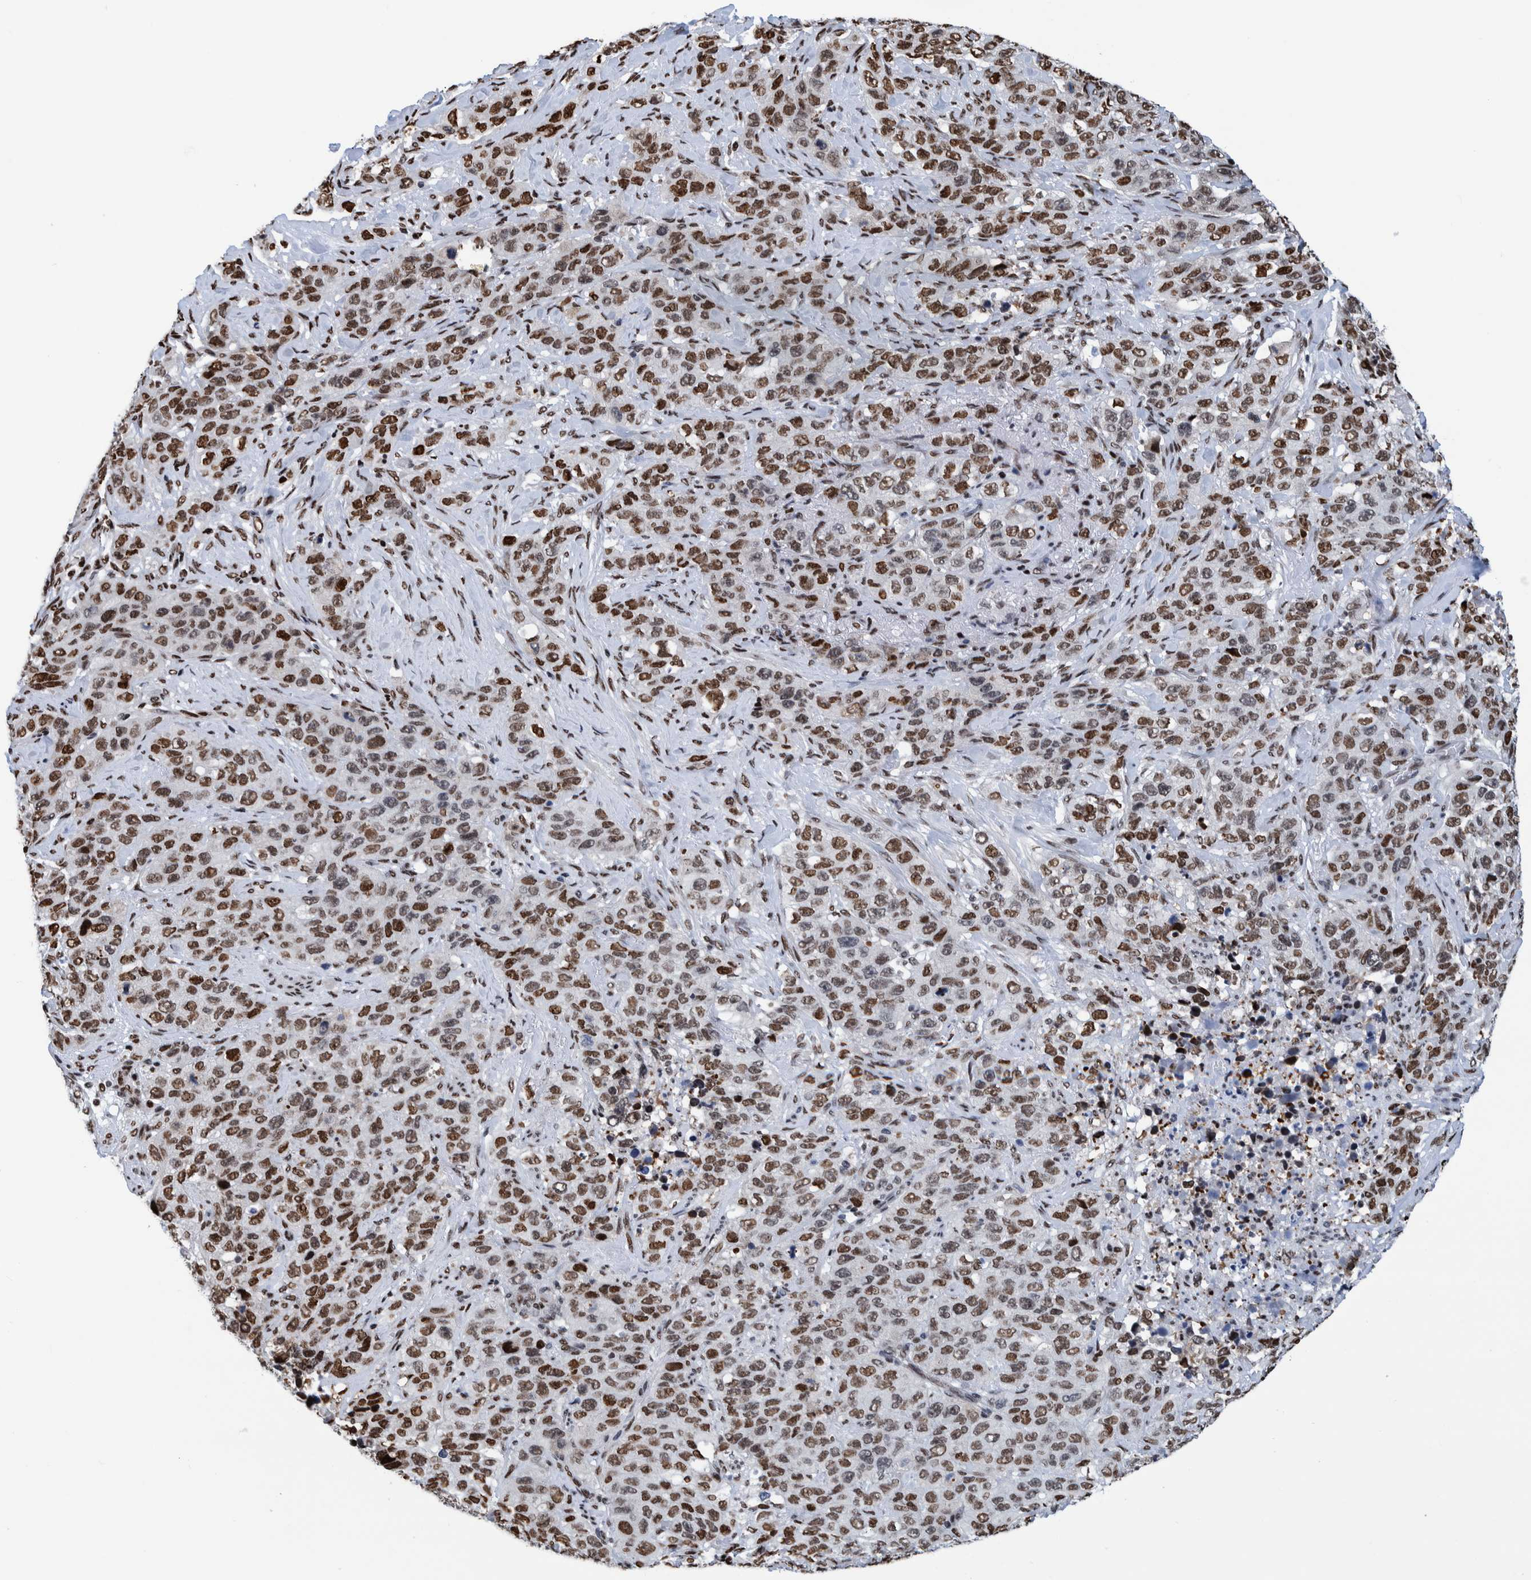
{"staining": {"intensity": "strong", "quantity": "25%-75%", "location": "nuclear"}, "tissue": "stomach cancer", "cell_type": "Tumor cells", "image_type": "cancer", "snomed": [{"axis": "morphology", "description": "Adenocarcinoma, NOS"}, {"axis": "topography", "description": "Stomach"}], "caption": "Protein expression analysis of stomach cancer exhibits strong nuclear positivity in about 25%-75% of tumor cells.", "gene": "HEATR9", "patient": {"sex": "male", "age": 48}}